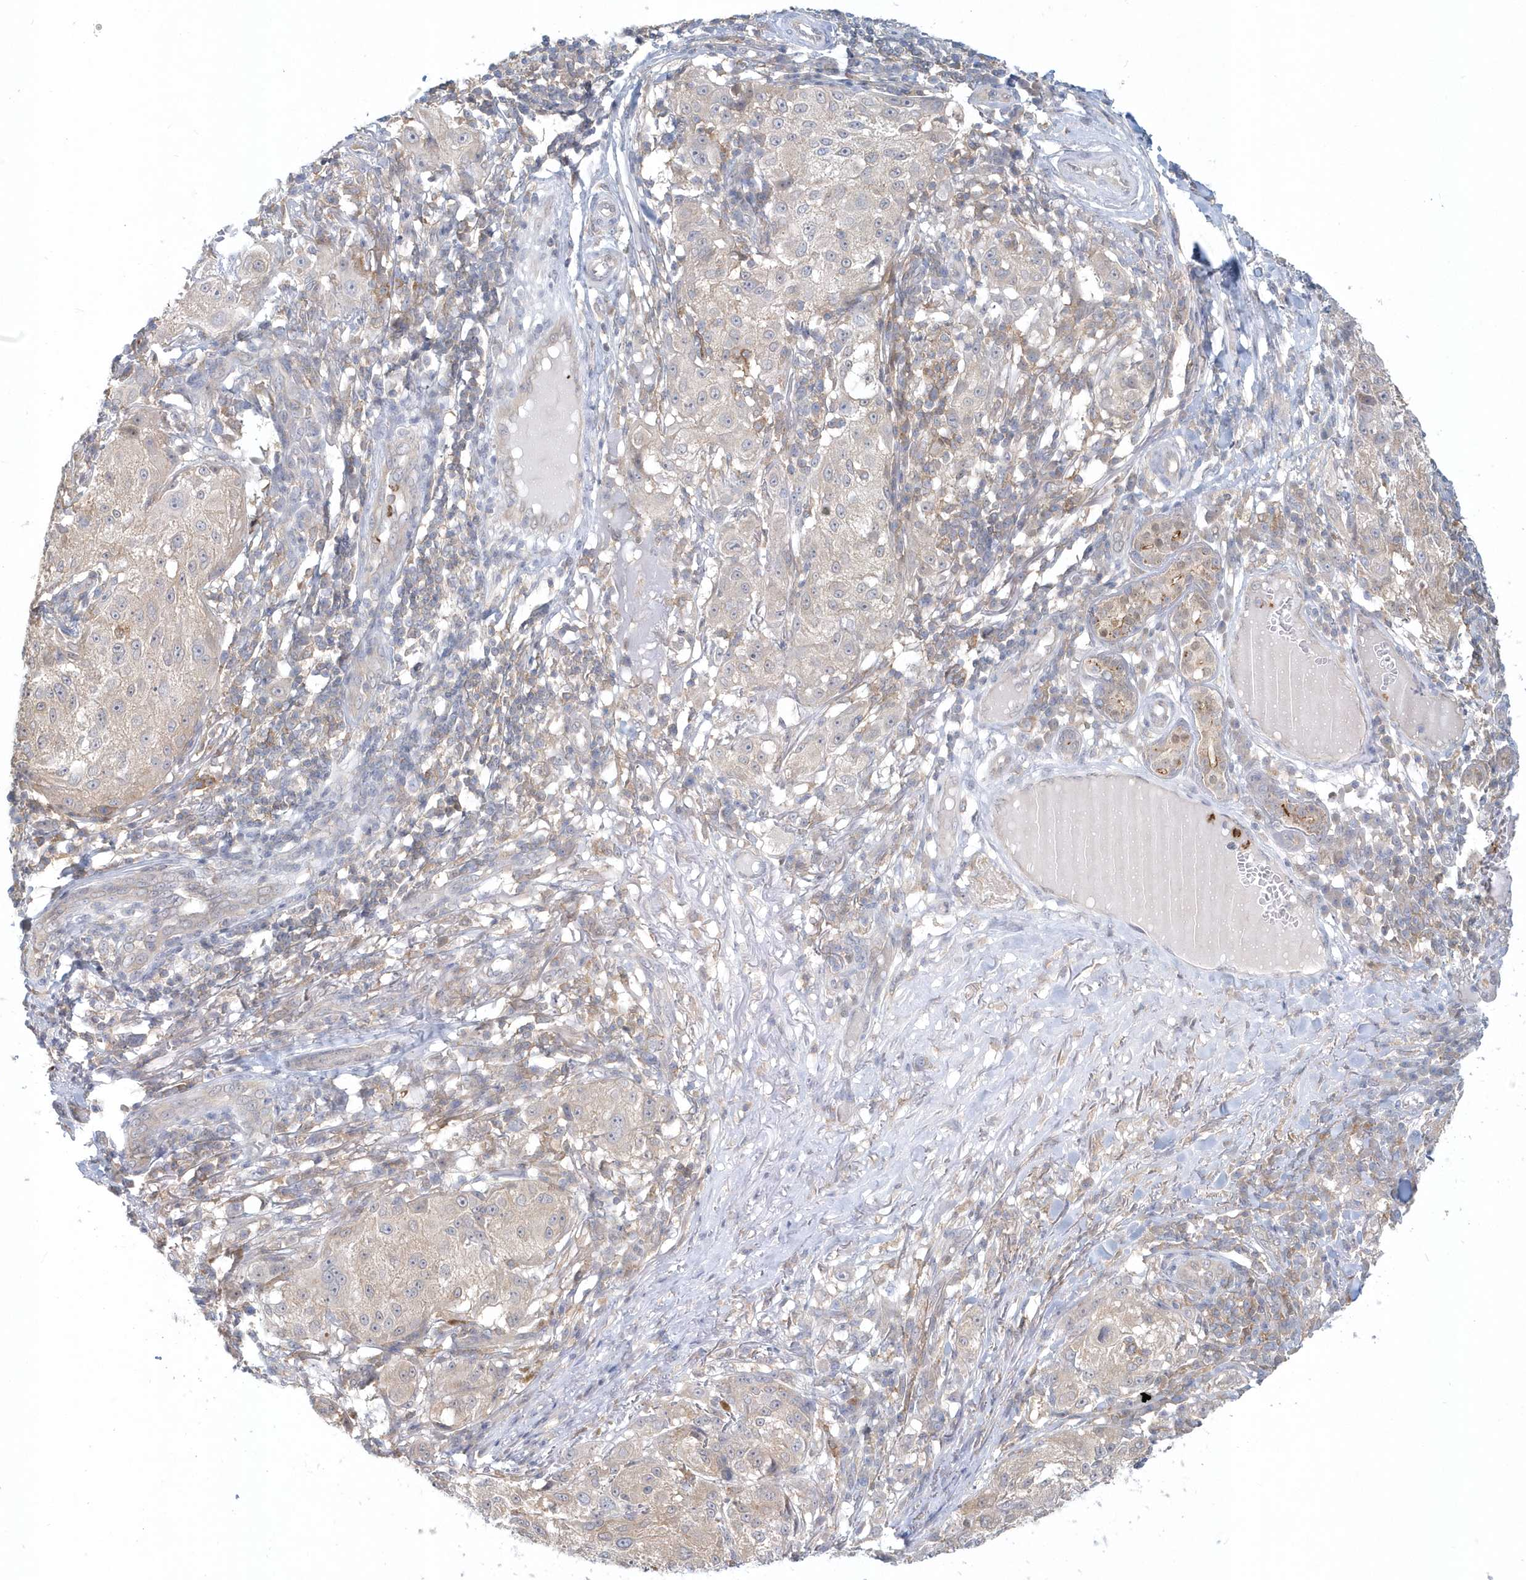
{"staining": {"intensity": "negative", "quantity": "none", "location": "none"}, "tissue": "melanoma", "cell_type": "Tumor cells", "image_type": "cancer", "snomed": [{"axis": "morphology", "description": "Necrosis, NOS"}, {"axis": "morphology", "description": "Malignant melanoma, NOS"}, {"axis": "topography", "description": "Skin"}], "caption": "Tumor cells show no significant staining in malignant melanoma. (Brightfield microscopy of DAB (3,3'-diaminobenzidine) immunohistochemistry (IHC) at high magnification).", "gene": "RNF7", "patient": {"sex": "female", "age": 87}}